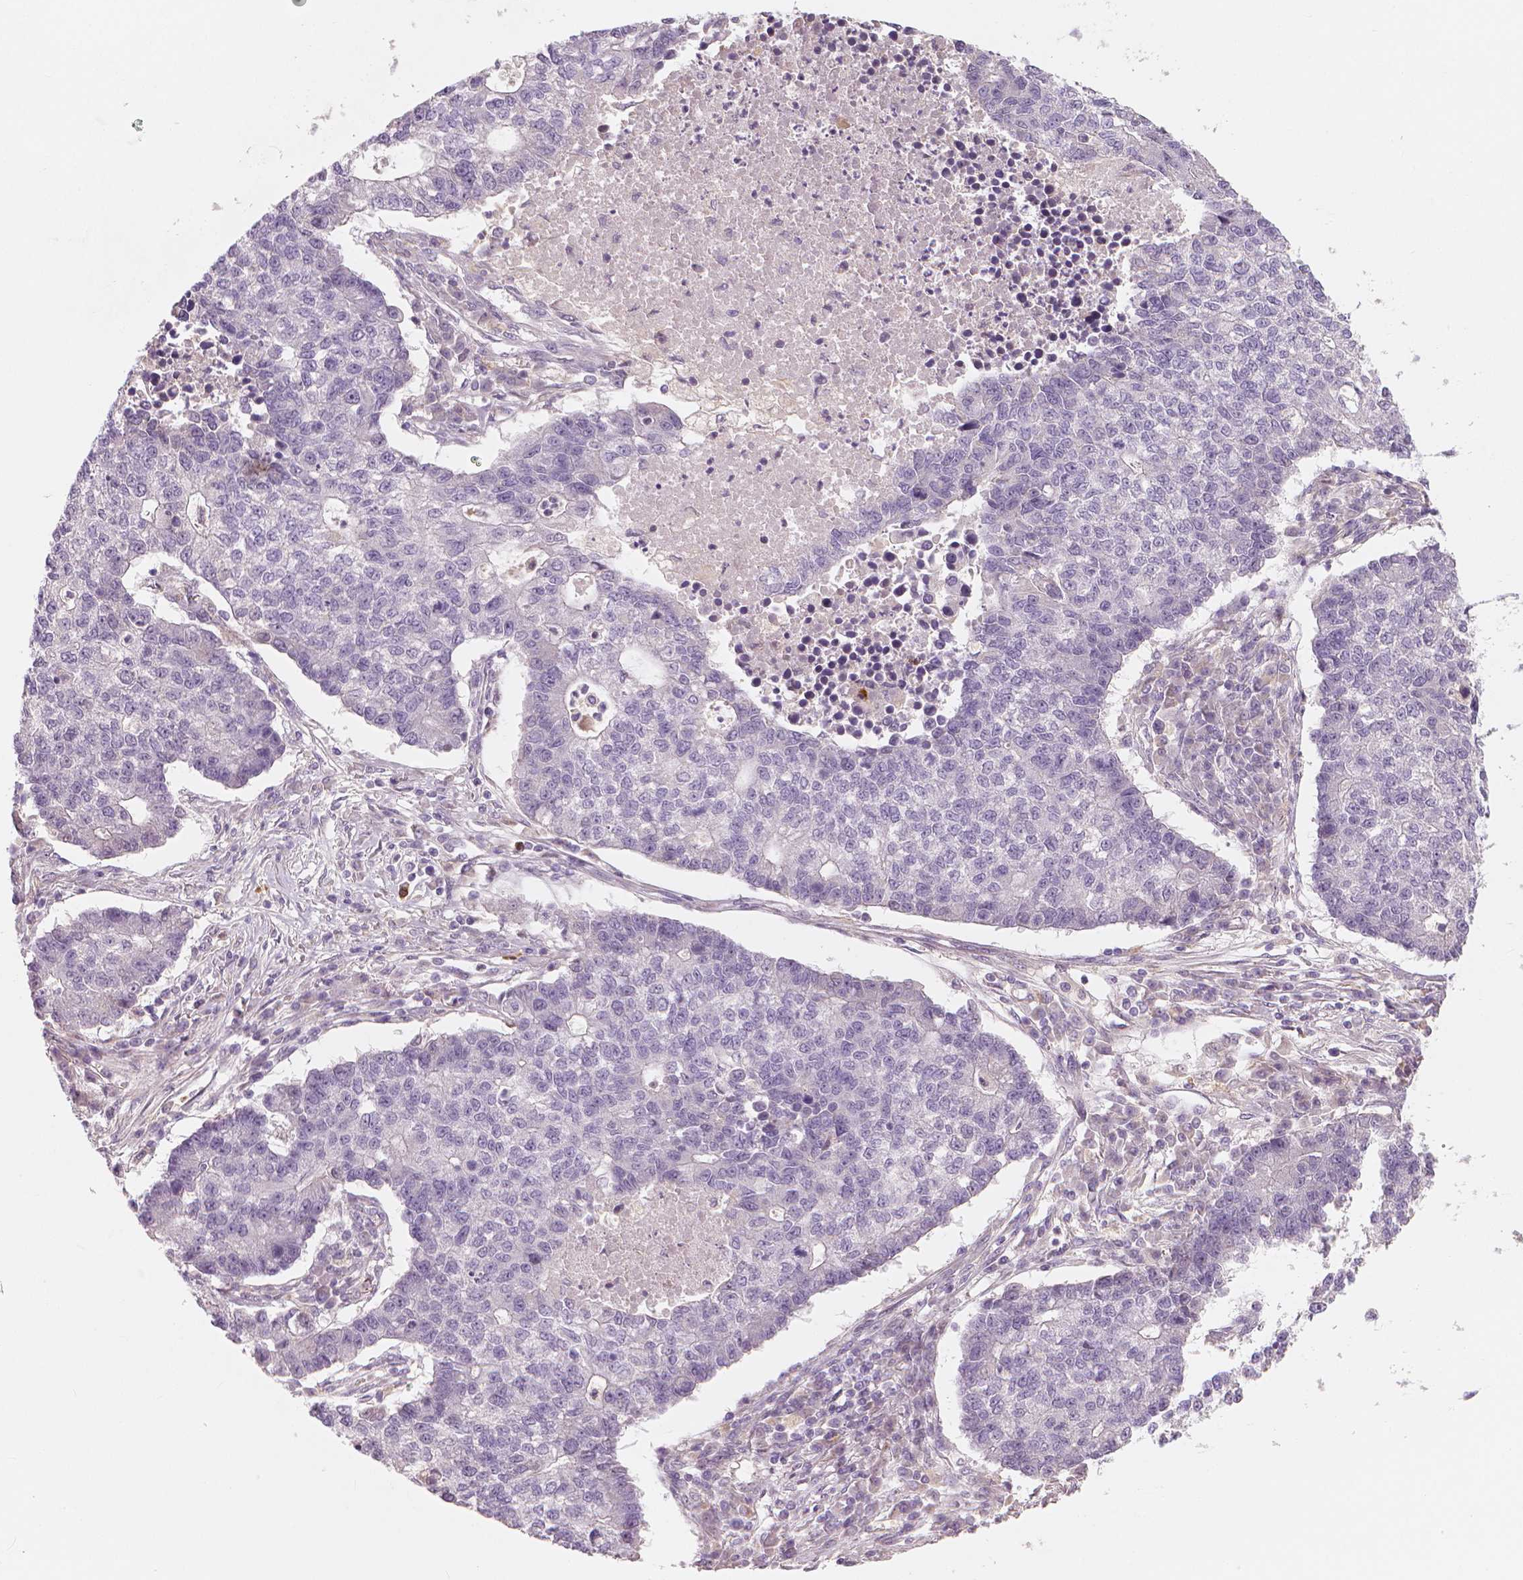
{"staining": {"intensity": "negative", "quantity": "none", "location": "none"}, "tissue": "lung cancer", "cell_type": "Tumor cells", "image_type": "cancer", "snomed": [{"axis": "morphology", "description": "Adenocarcinoma, NOS"}, {"axis": "topography", "description": "Lung"}], "caption": "Lung adenocarcinoma stained for a protein using IHC reveals no staining tumor cells.", "gene": "RNASE7", "patient": {"sex": "male", "age": 57}}